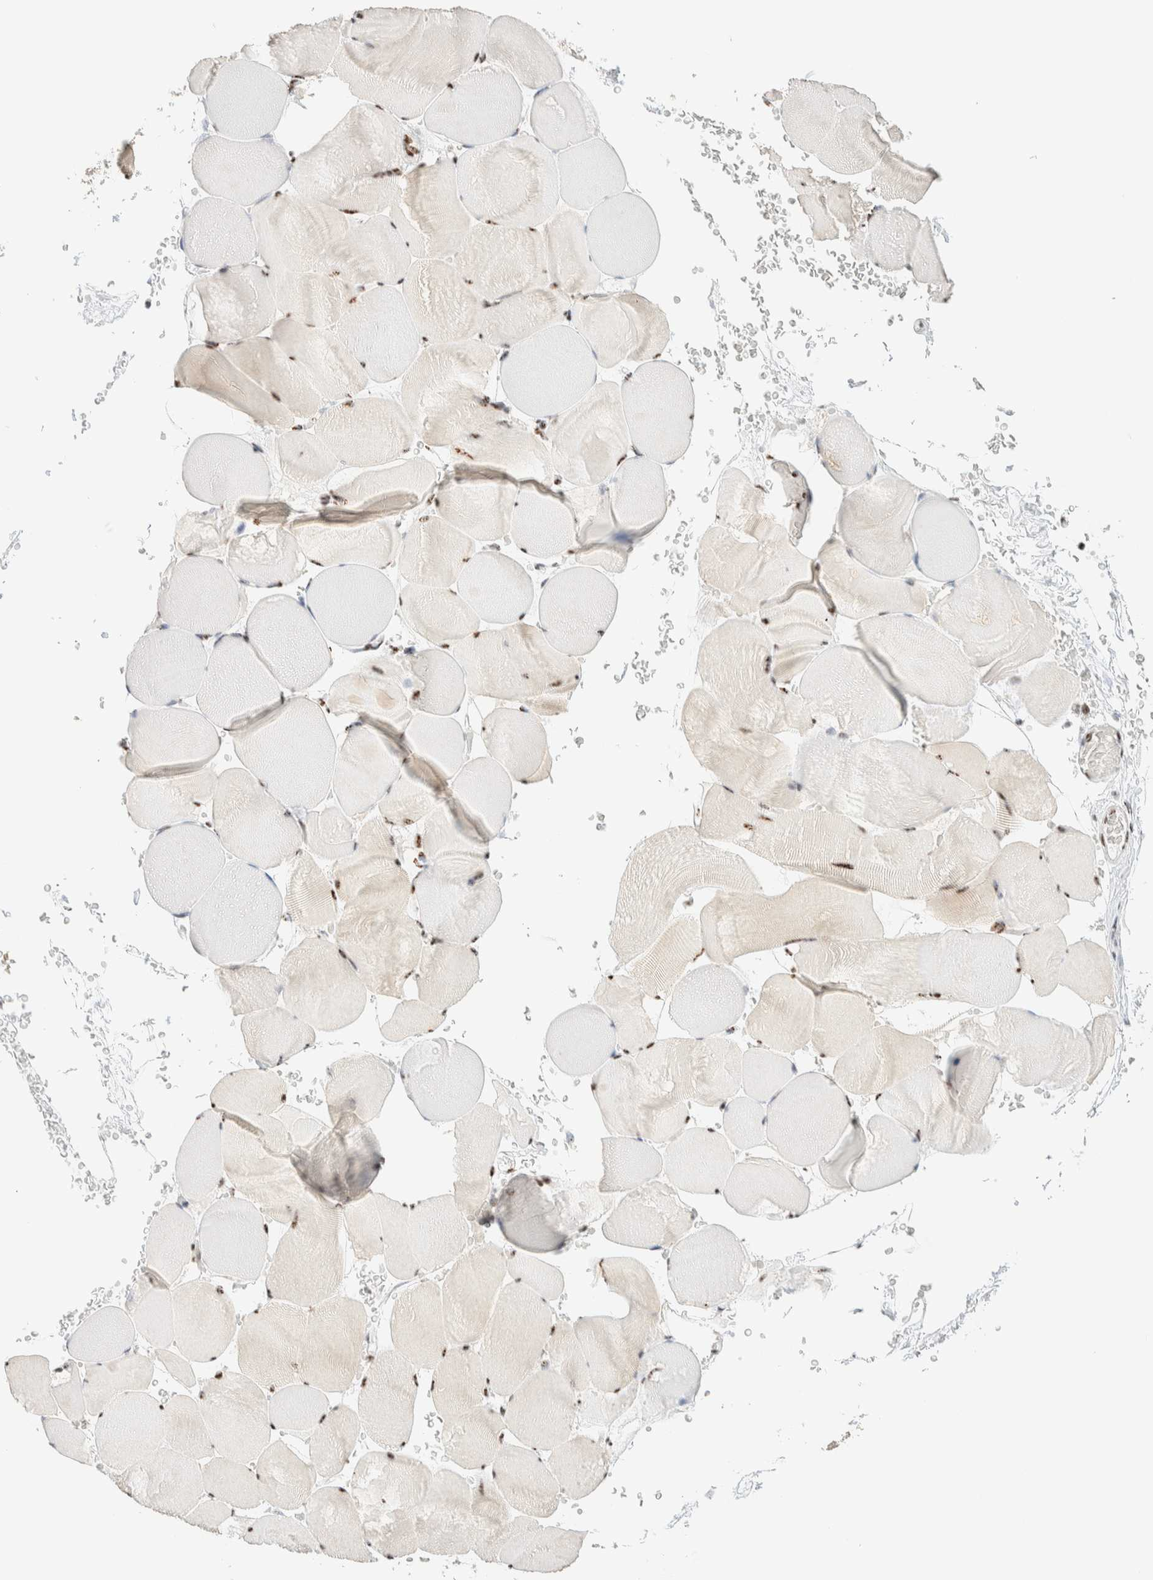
{"staining": {"intensity": "moderate", "quantity": ">75%", "location": "nuclear"}, "tissue": "skeletal muscle", "cell_type": "Myocytes", "image_type": "normal", "snomed": [{"axis": "morphology", "description": "Normal tissue, NOS"}, {"axis": "topography", "description": "Skeletal muscle"}], "caption": "Protein analysis of benign skeletal muscle displays moderate nuclear staining in about >75% of myocytes. (DAB (3,3'-diaminobenzidine) = brown stain, brightfield microscopy at high magnification).", "gene": "SON", "patient": {"sex": "male", "age": 62}}